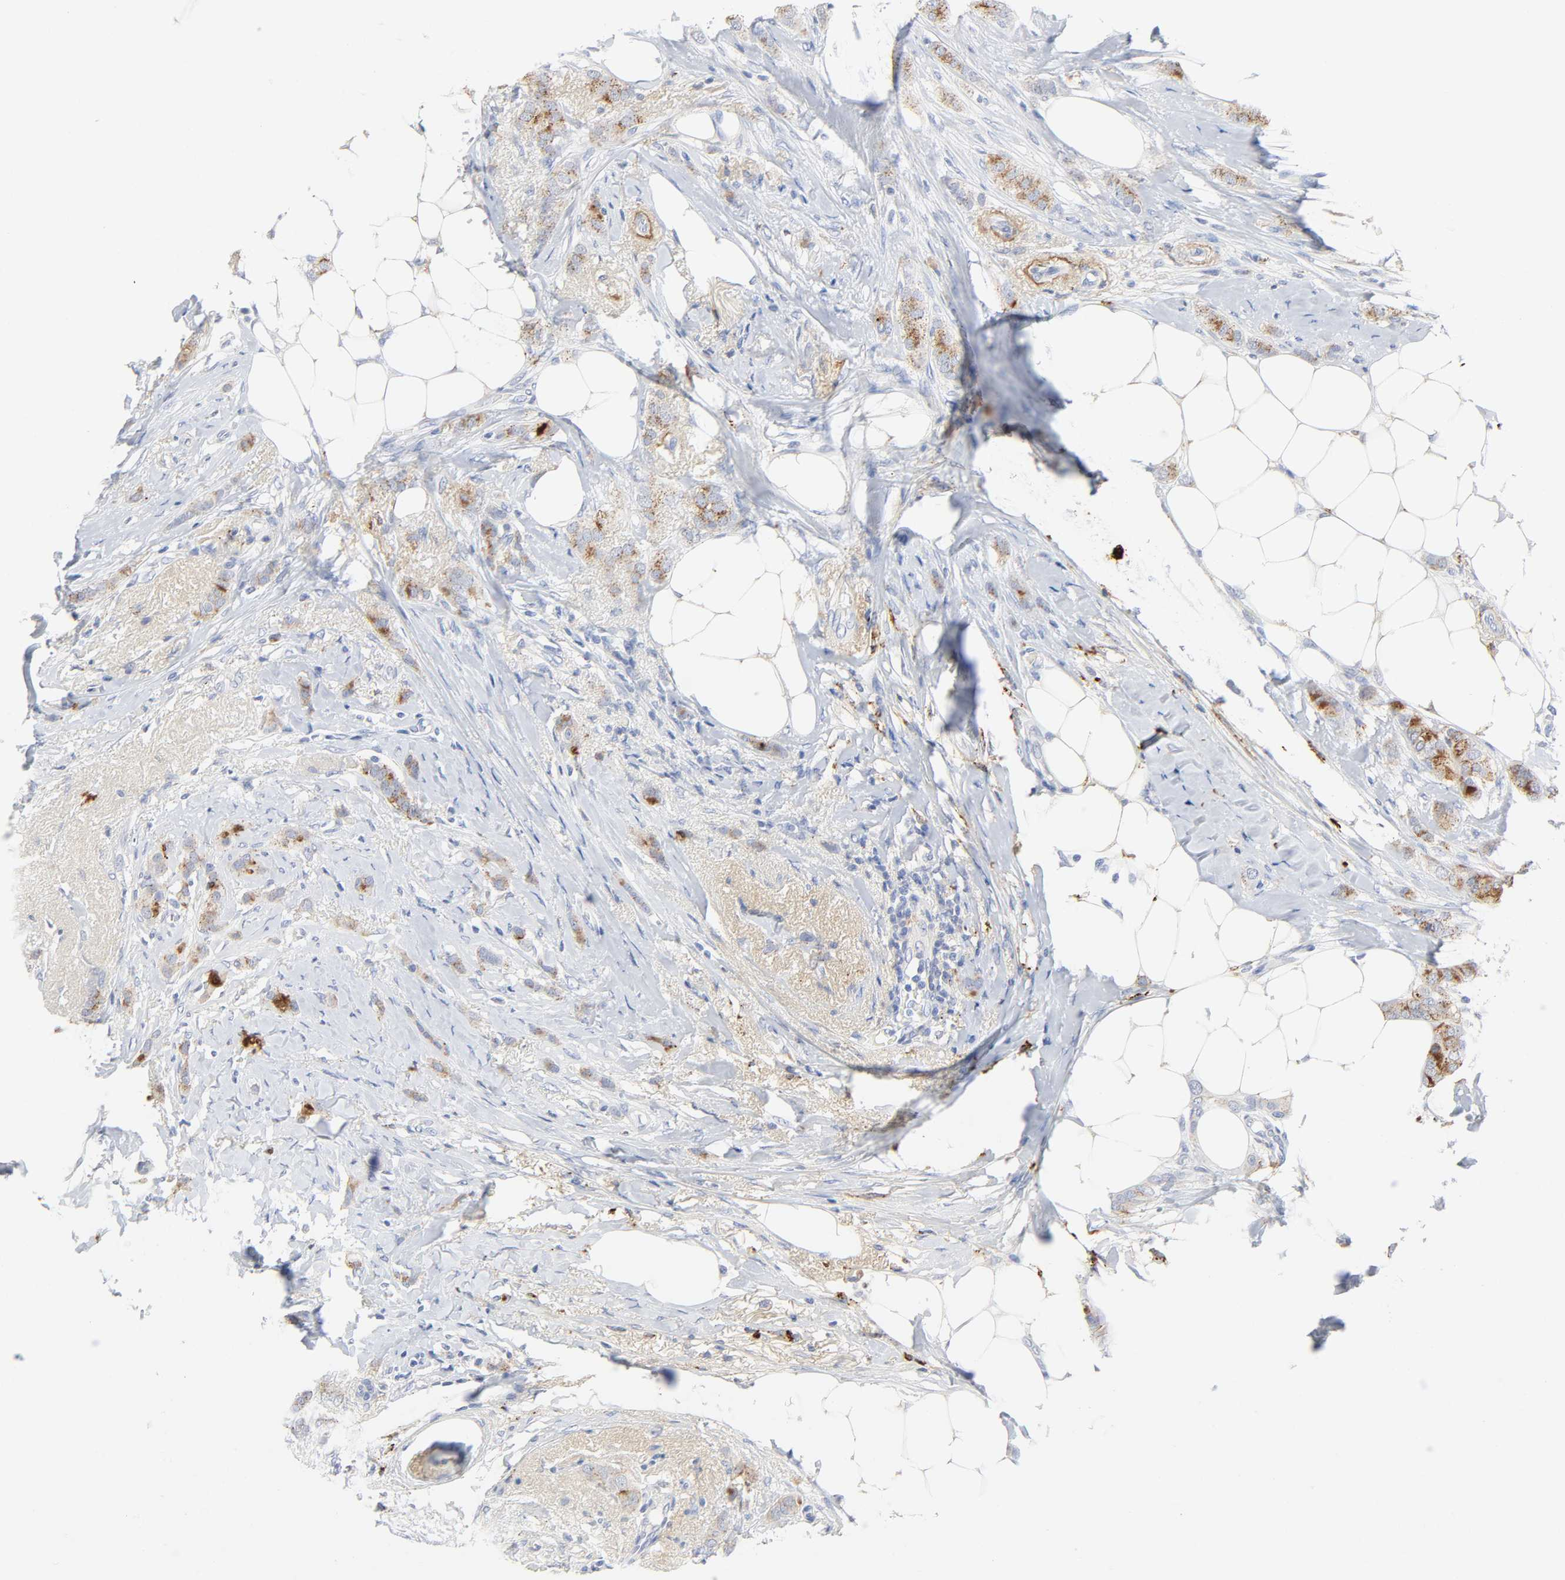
{"staining": {"intensity": "moderate", "quantity": ">75%", "location": "cytoplasmic/membranous"}, "tissue": "breast cancer", "cell_type": "Tumor cells", "image_type": "cancer", "snomed": [{"axis": "morphology", "description": "Lobular carcinoma"}, {"axis": "topography", "description": "Breast"}], "caption": "Brown immunohistochemical staining in breast cancer (lobular carcinoma) exhibits moderate cytoplasmic/membranous positivity in about >75% of tumor cells.", "gene": "MAGEB17", "patient": {"sex": "female", "age": 55}}